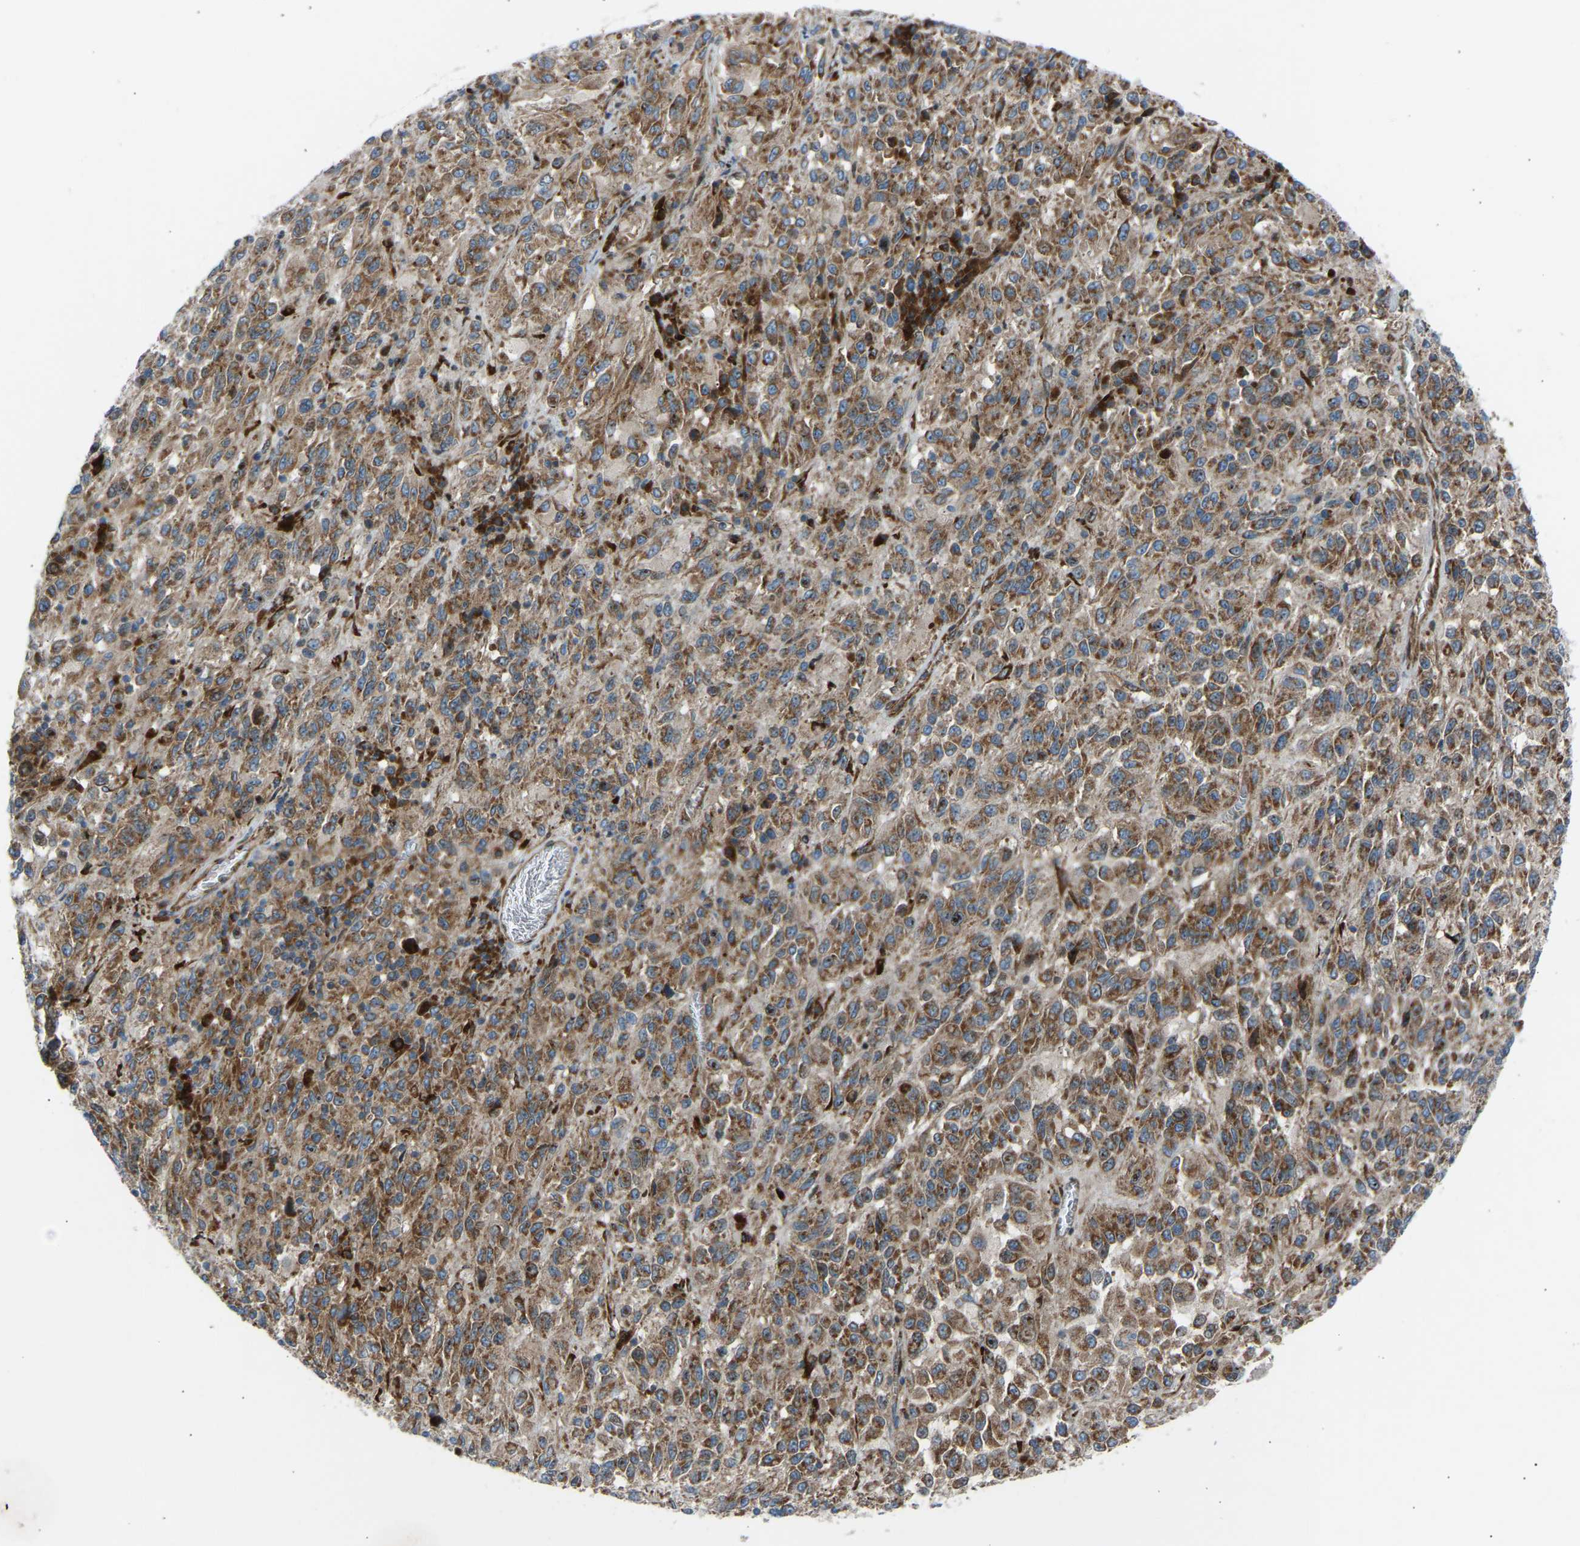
{"staining": {"intensity": "moderate", "quantity": ">75%", "location": "cytoplasmic/membranous"}, "tissue": "melanoma", "cell_type": "Tumor cells", "image_type": "cancer", "snomed": [{"axis": "morphology", "description": "Malignant melanoma, Metastatic site"}, {"axis": "topography", "description": "Lung"}], "caption": "Protein expression analysis of human melanoma reveals moderate cytoplasmic/membranous expression in approximately >75% of tumor cells. (DAB IHC with brightfield microscopy, high magnification).", "gene": "VPS41", "patient": {"sex": "male", "age": 64}}